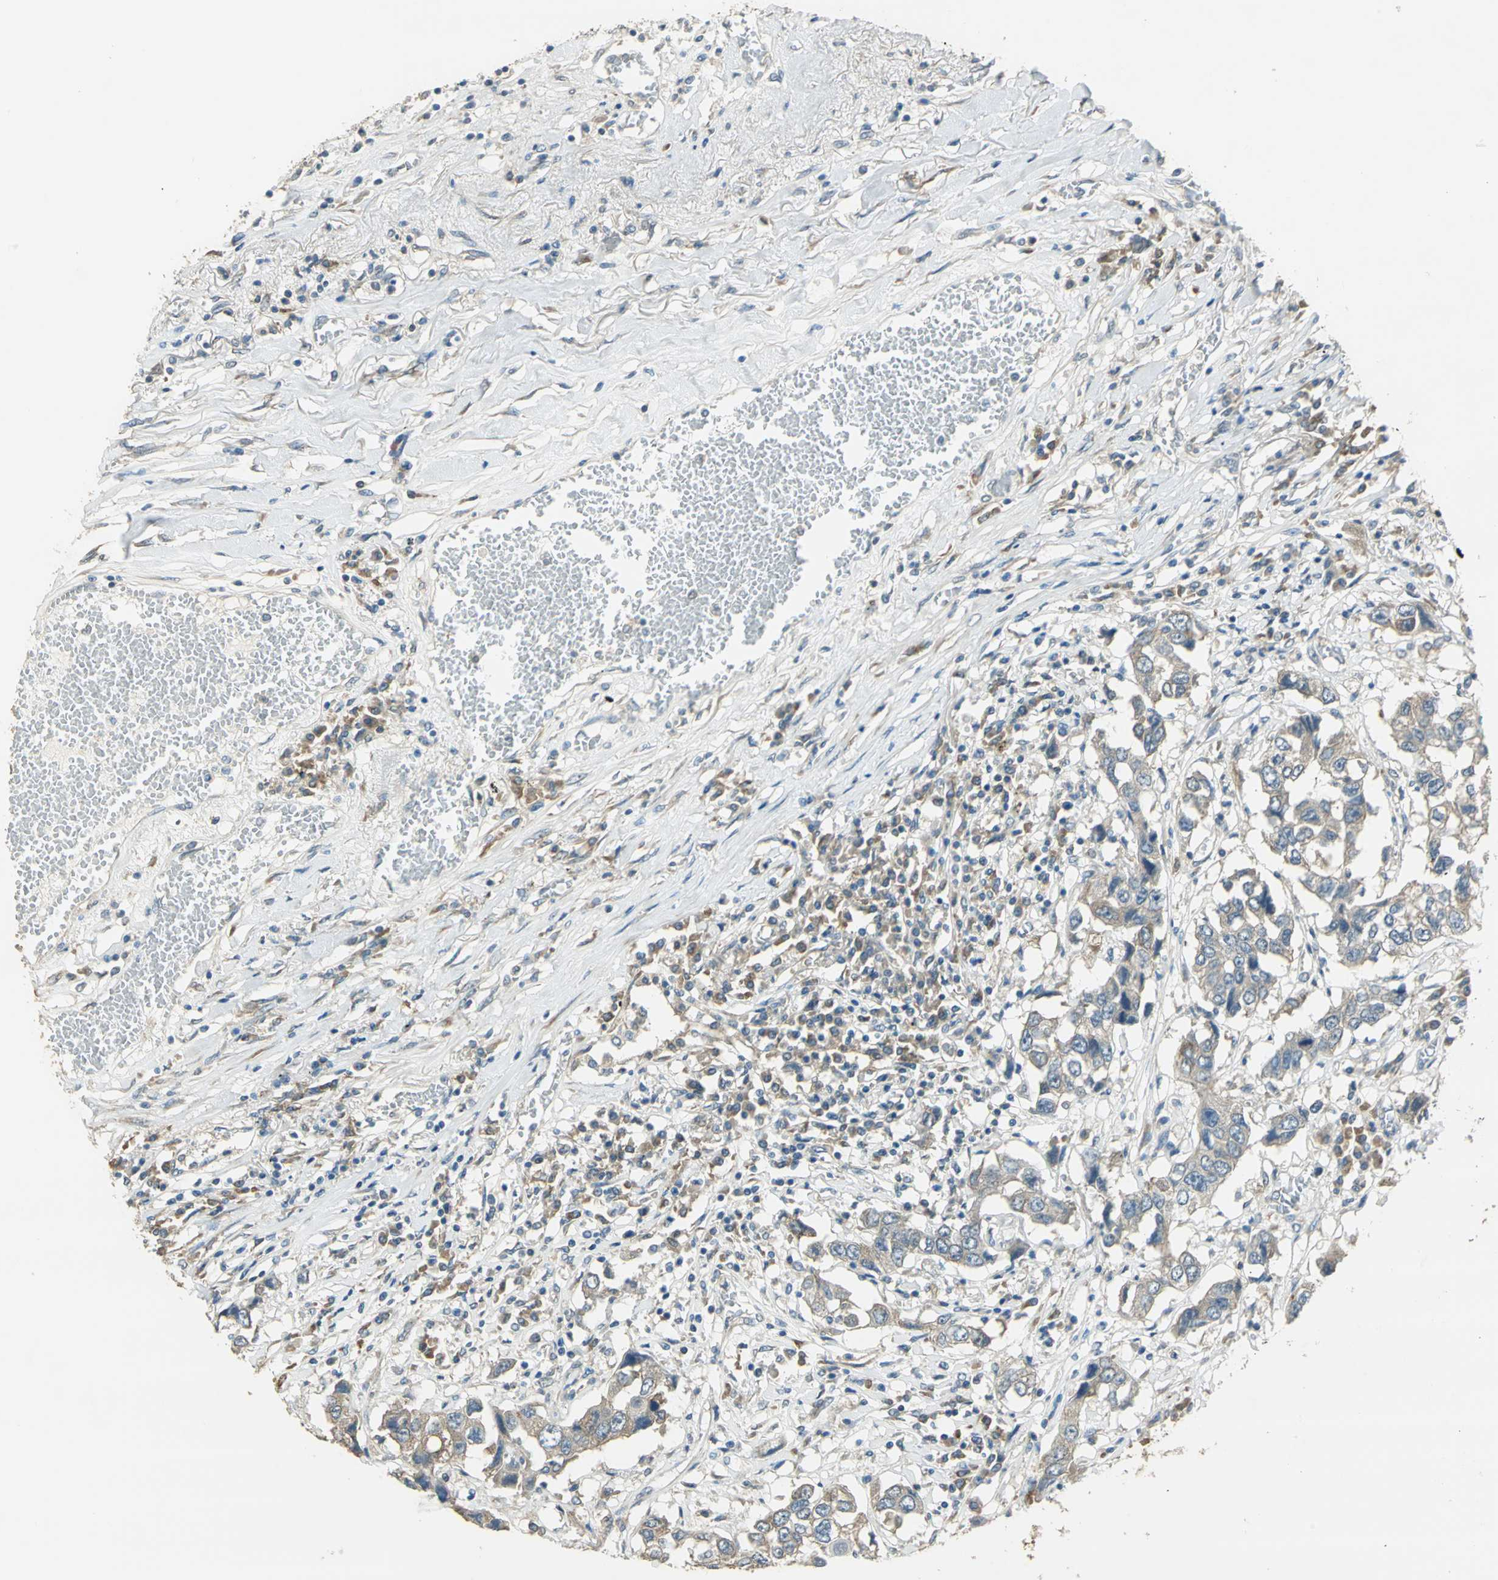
{"staining": {"intensity": "moderate", "quantity": ">75%", "location": "cytoplasmic/membranous"}, "tissue": "lung cancer", "cell_type": "Tumor cells", "image_type": "cancer", "snomed": [{"axis": "morphology", "description": "Squamous cell carcinoma, NOS"}, {"axis": "topography", "description": "Lung"}], "caption": "Squamous cell carcinoma (lung) stained for a protein displays moderate cytoplasmic/membranous positivity in tumor cells.", "gene": "SHC2", "patient": {"sex": "male", "age": 71}}